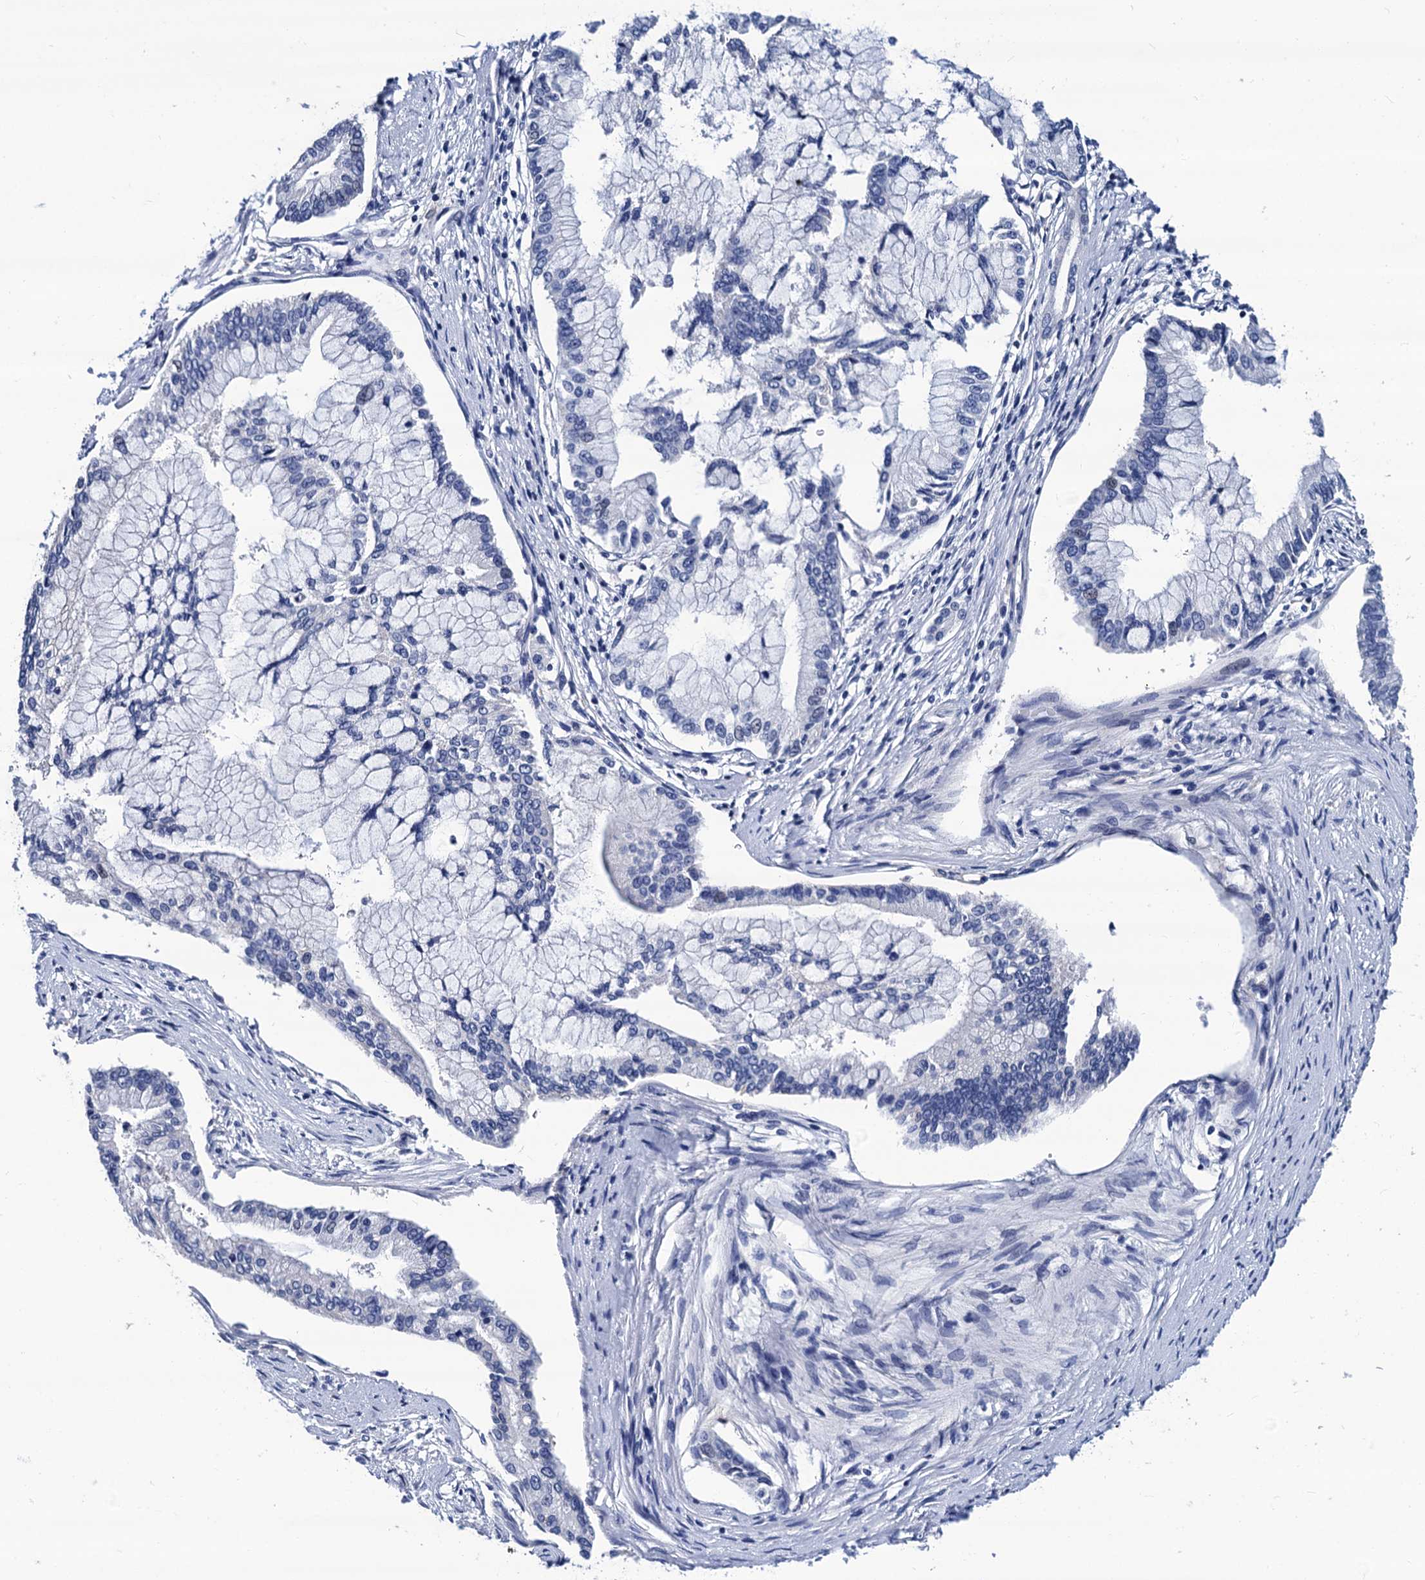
{"staining": {"intensity": "negative", "quantity": "none", "location": "none"}, "tissue": "pancreatic cancer", "cell_type": "Tumor cells", "image_type": "cancer", "snomed": [{"axis": "morphology", "description": "Adenocarcinoma, NOS"}, {"axis": "topography", "description": "Pancreas"}], "caption": "IHC photomicrograph of human adenocarcinoma (pancreatic) stained for a protein (brown), which shows no positivity in tumor cells.", "gene": "LRRC30", "patient": {"sex": "male", "age": 58}}